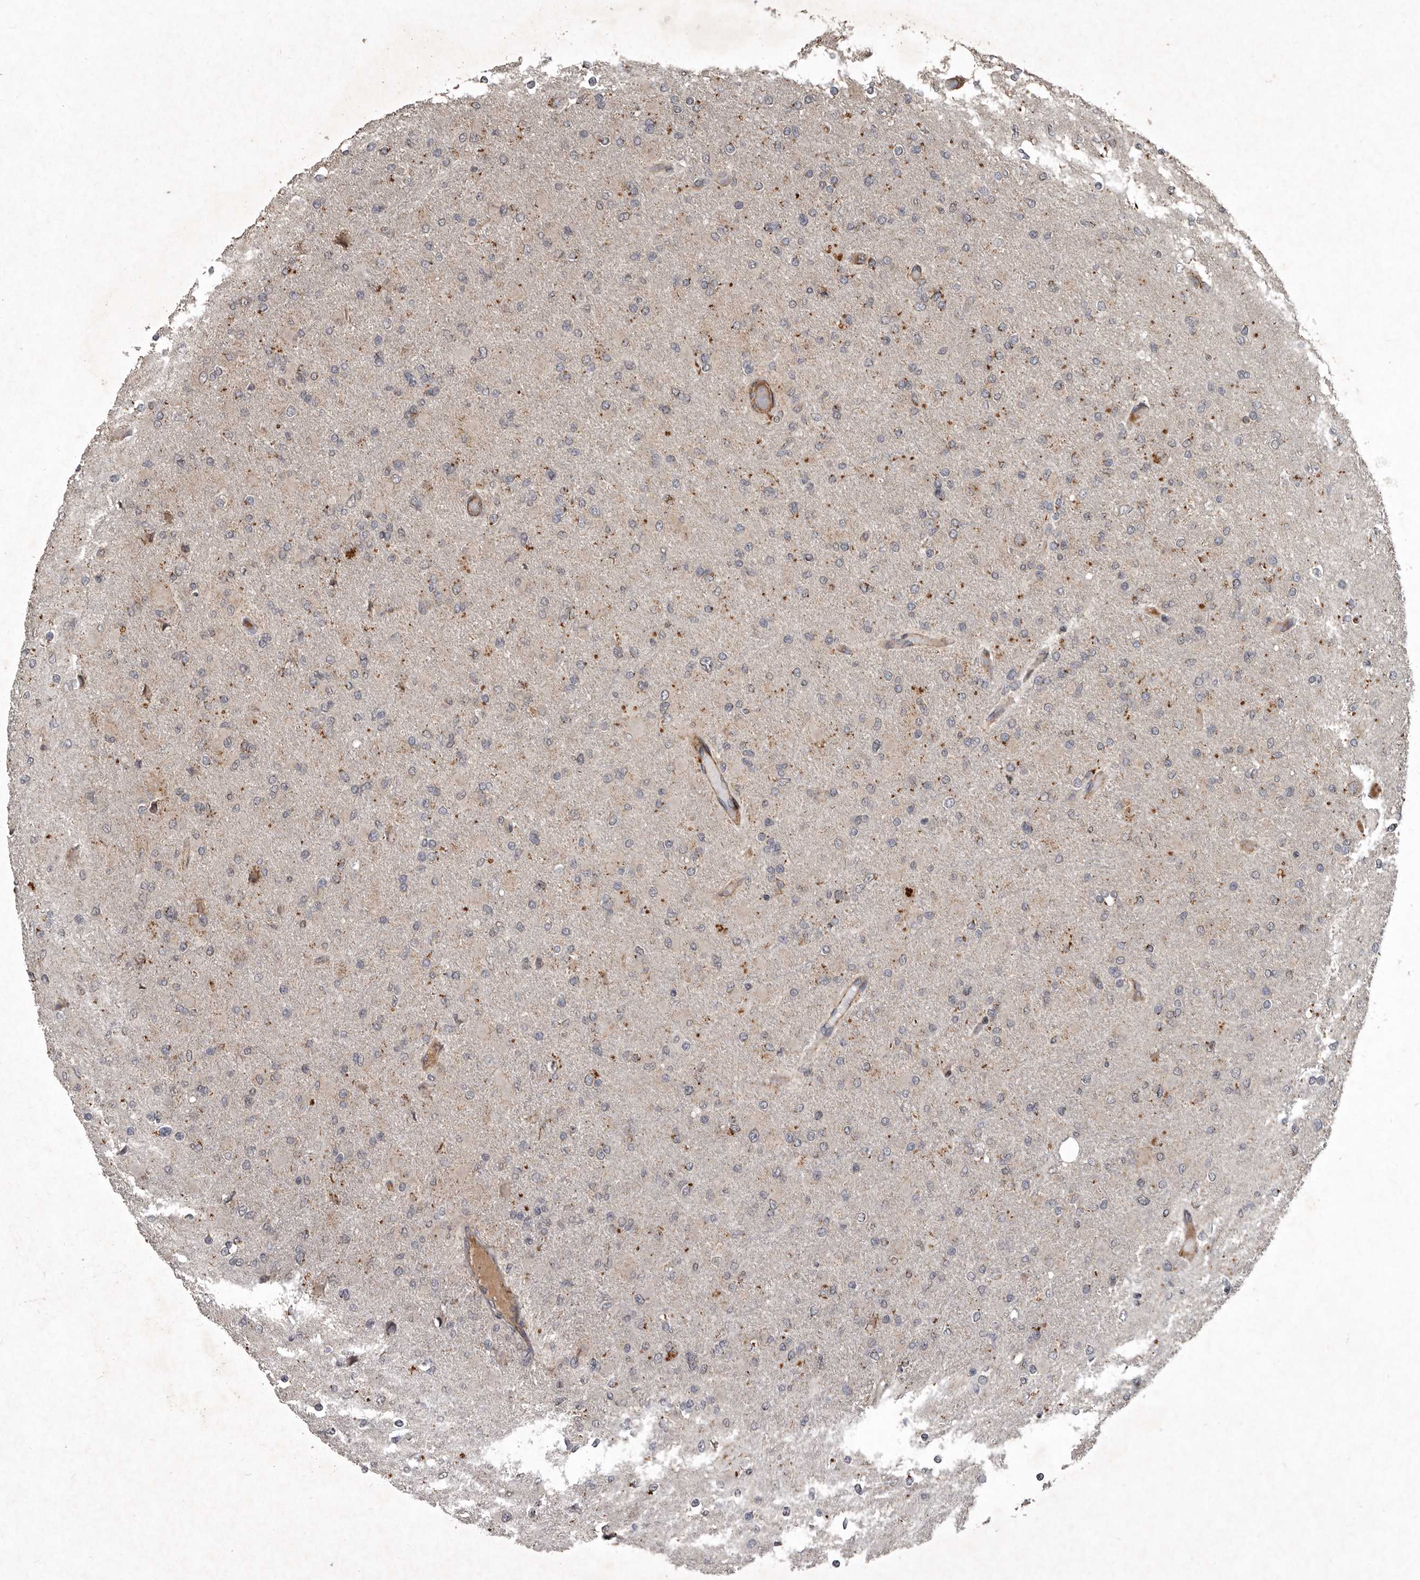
{"staining": {"intensity": "negative", "quantity": "none", "location": "none"}, "tissue": "glioma", "cell_type": "Tumor cells", "image_type": "cancer", "snomed": [{"axis": "morphology", "description": "Glioma, malignant, High grade"}, {"axis": "topography", "description": "Cerebral cortex"}], "caption": "Immunohistochemistry of high-grade glioma (malignant) exhibits no positivity in tumor cells. (Brightfield microscopy of DAB (3,3'-diaminobenzidine) immunohistochemistry (IHC) at high magnification).", "gene": "MRPS15", "patient": {"sex": "female", "age": 36}}